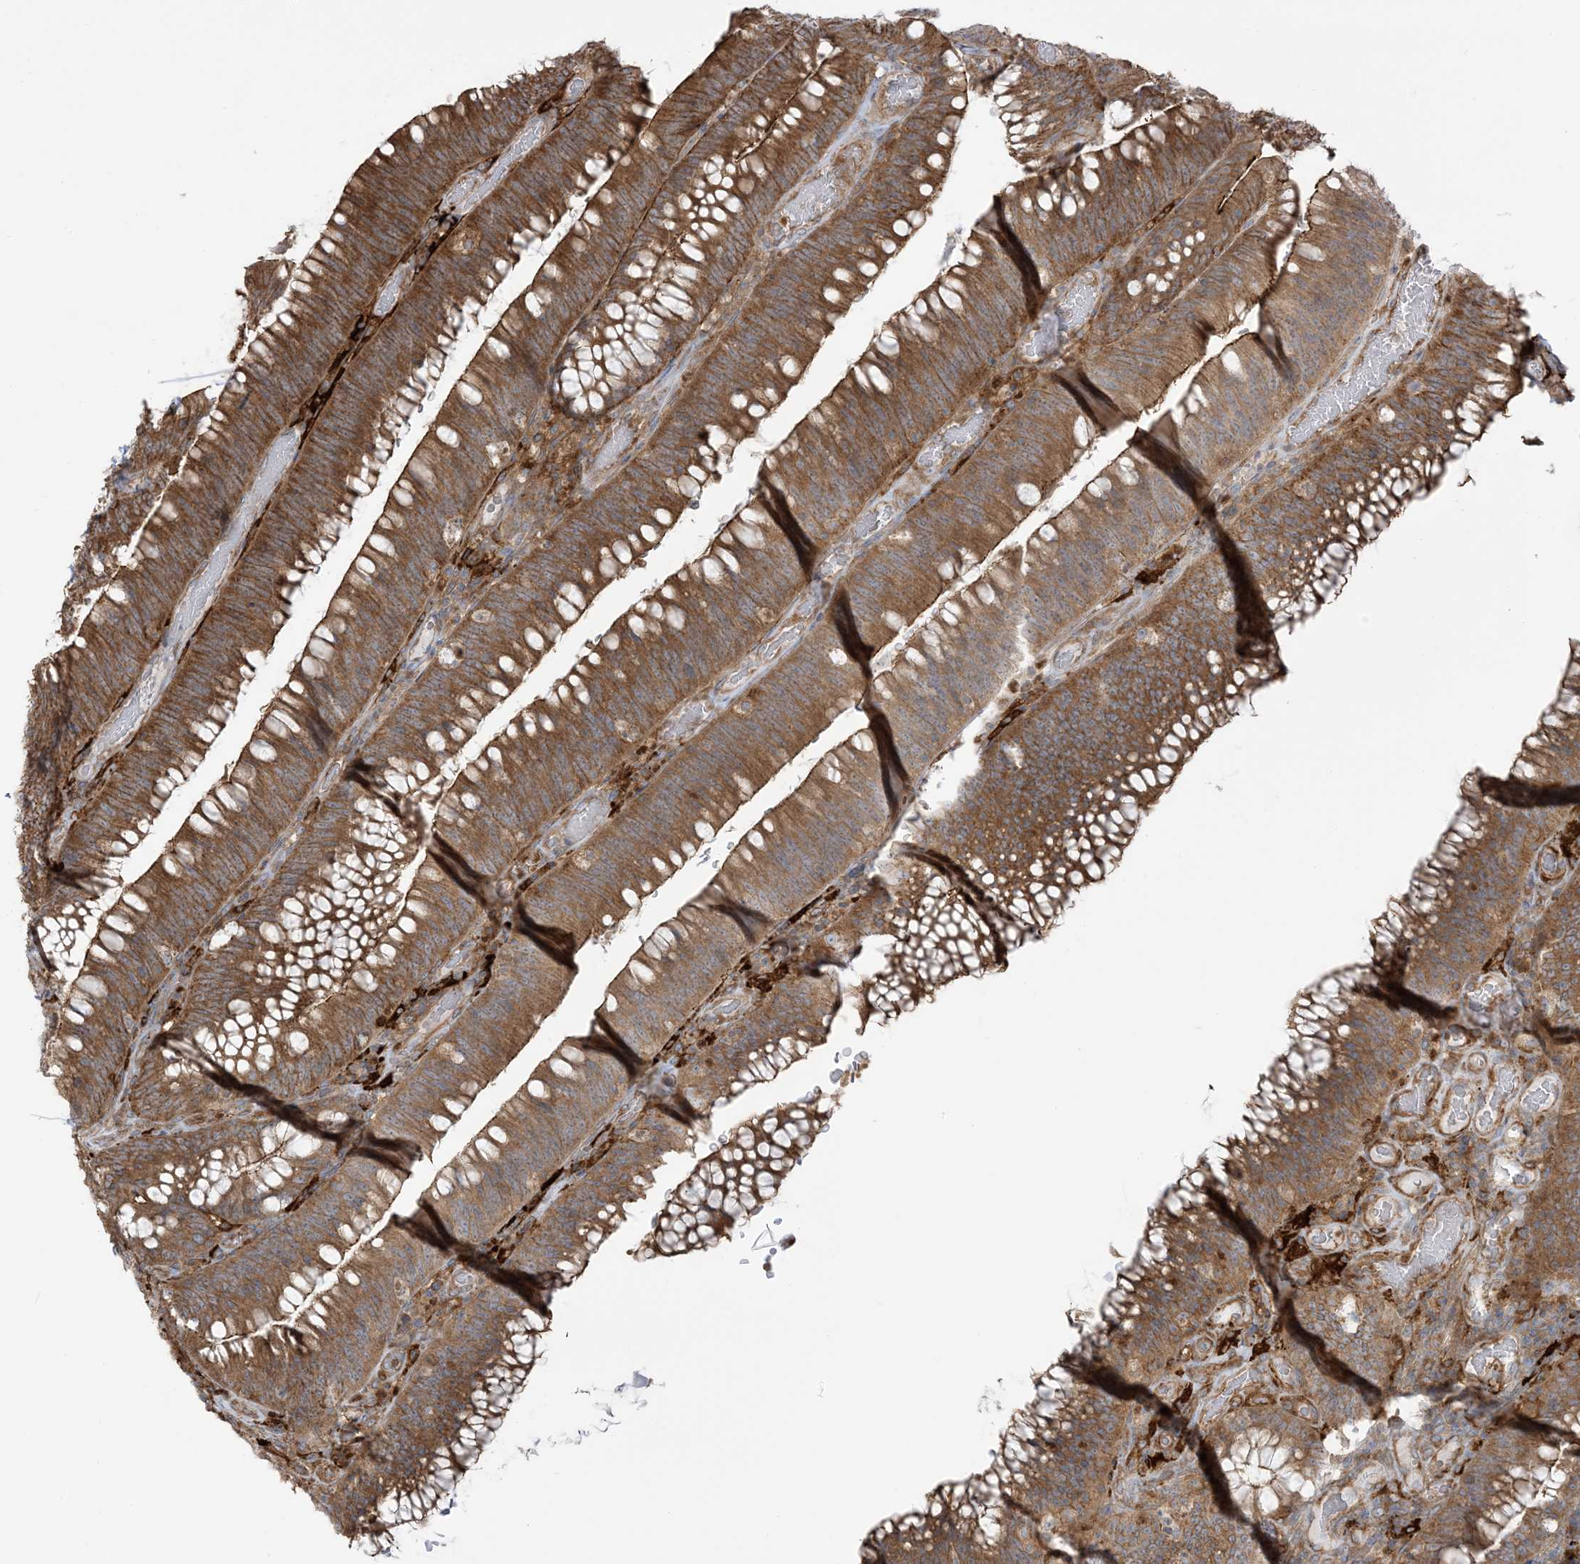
{"staining": {"intensity": "moderate", "quantity": ">75%", "location": "cytoplasmic/membranous"}, "tissue": "colorectal cancer", "cell_type": "Tumor cells", "image_type": "cancer", "snomed": [{"axis": "morphology", "description": "Normal tissue, NOS"}, {"axis": "topography", "description": "Colon"}], "caption": "The histopathology image reveals staining of colorectal cancer, revealing moderate cytoplasmic/membranous protein staining (brown color) within tumor cells. (IHC, brightfield microscopy, high magnification).", "gene": "ICMT", "patient": {"sex": "female", "age": 82}}